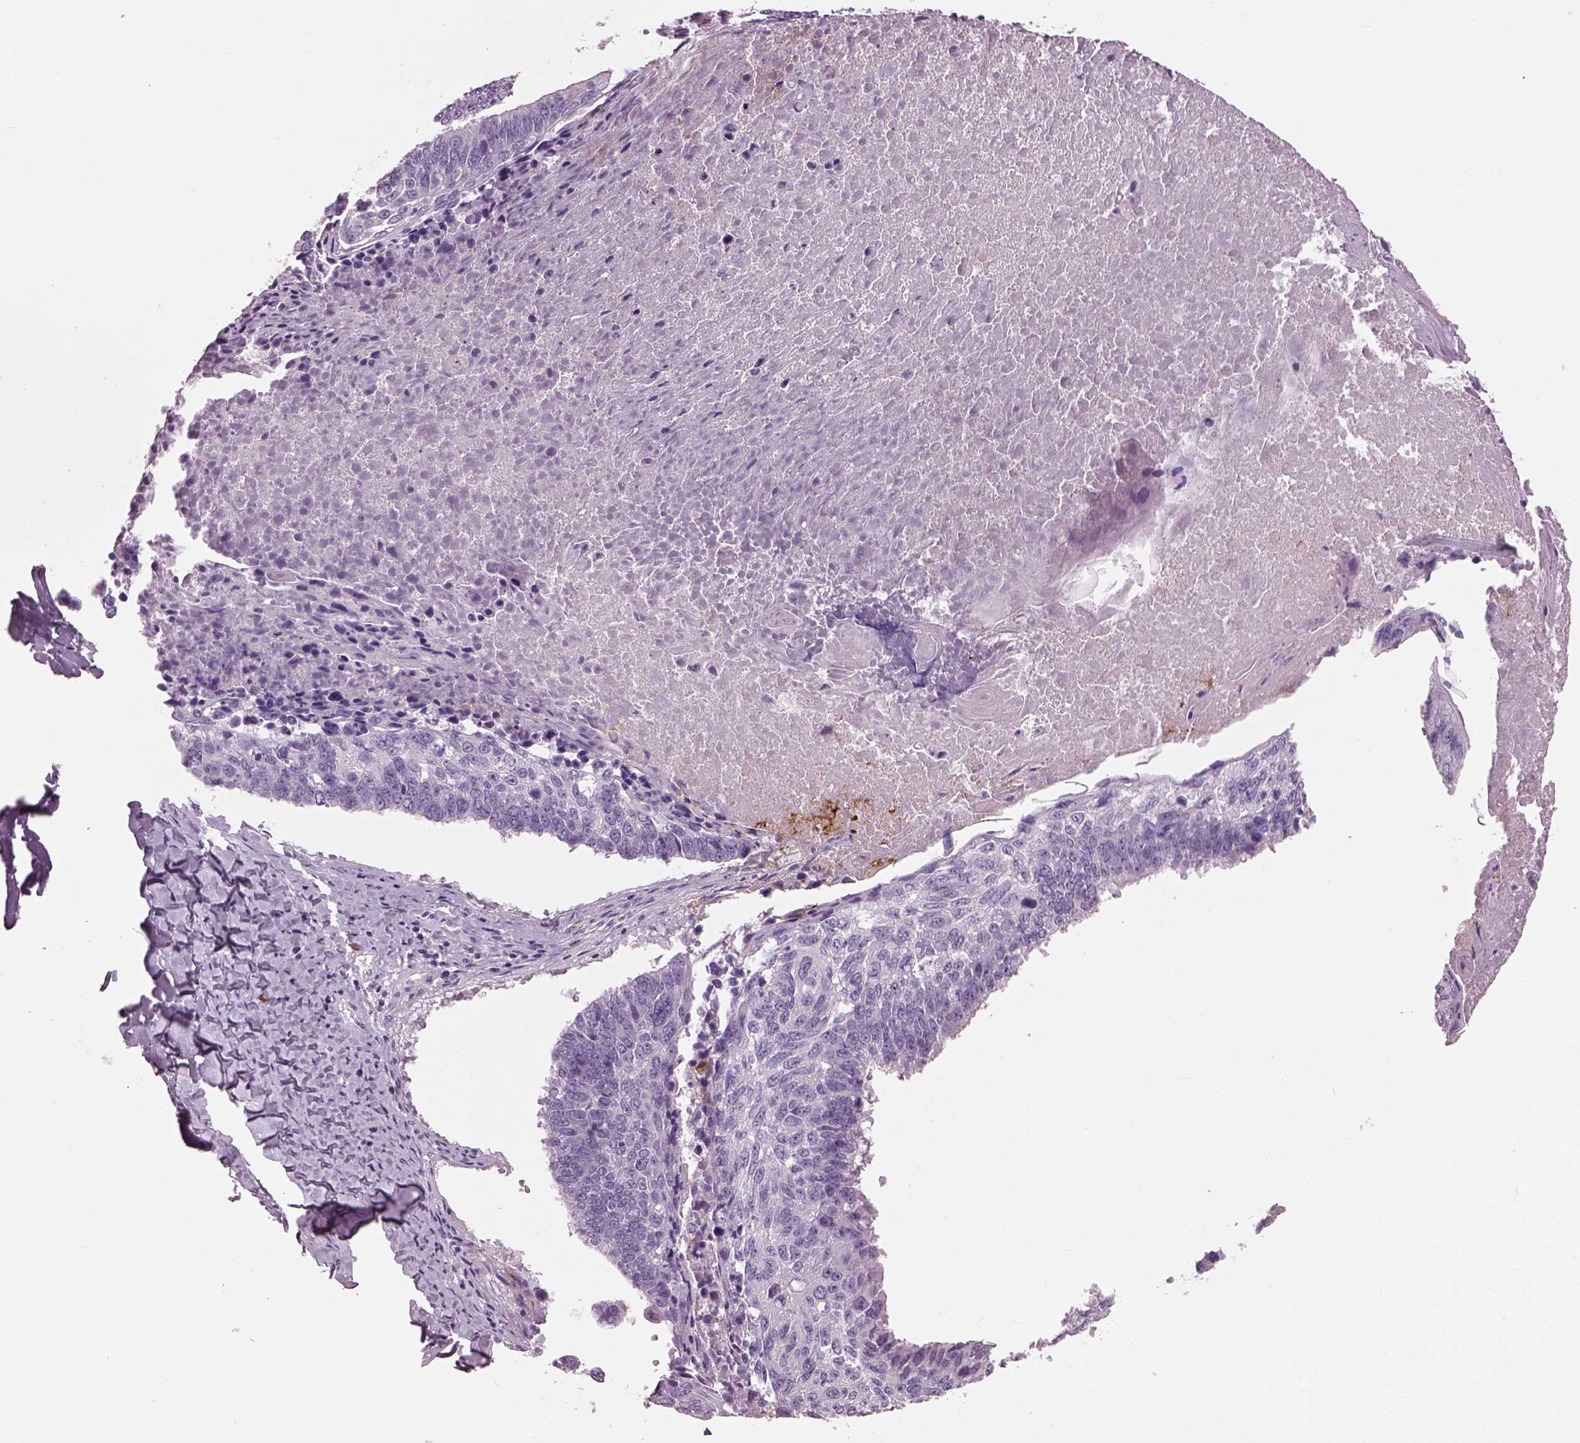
{"staining": {"intensity": "negative", "quantity": "none", "location": "none"}, "tissue": "lung cancer", "cell_type": "Tumor cells", "image_type": "cancer", "snomed": [{"axis": "morphology", "description": "Squamous cell carcinoma, NOS"}, {"axis": "topography", "description": "Lung"}], "caption": "Immunohistochemical staining of squamous cell carcinoma (lung) displays no significant positivity in tumor cells.", "gene": "ADGRG5", "patient": {"sex": "male", "age": 73}}